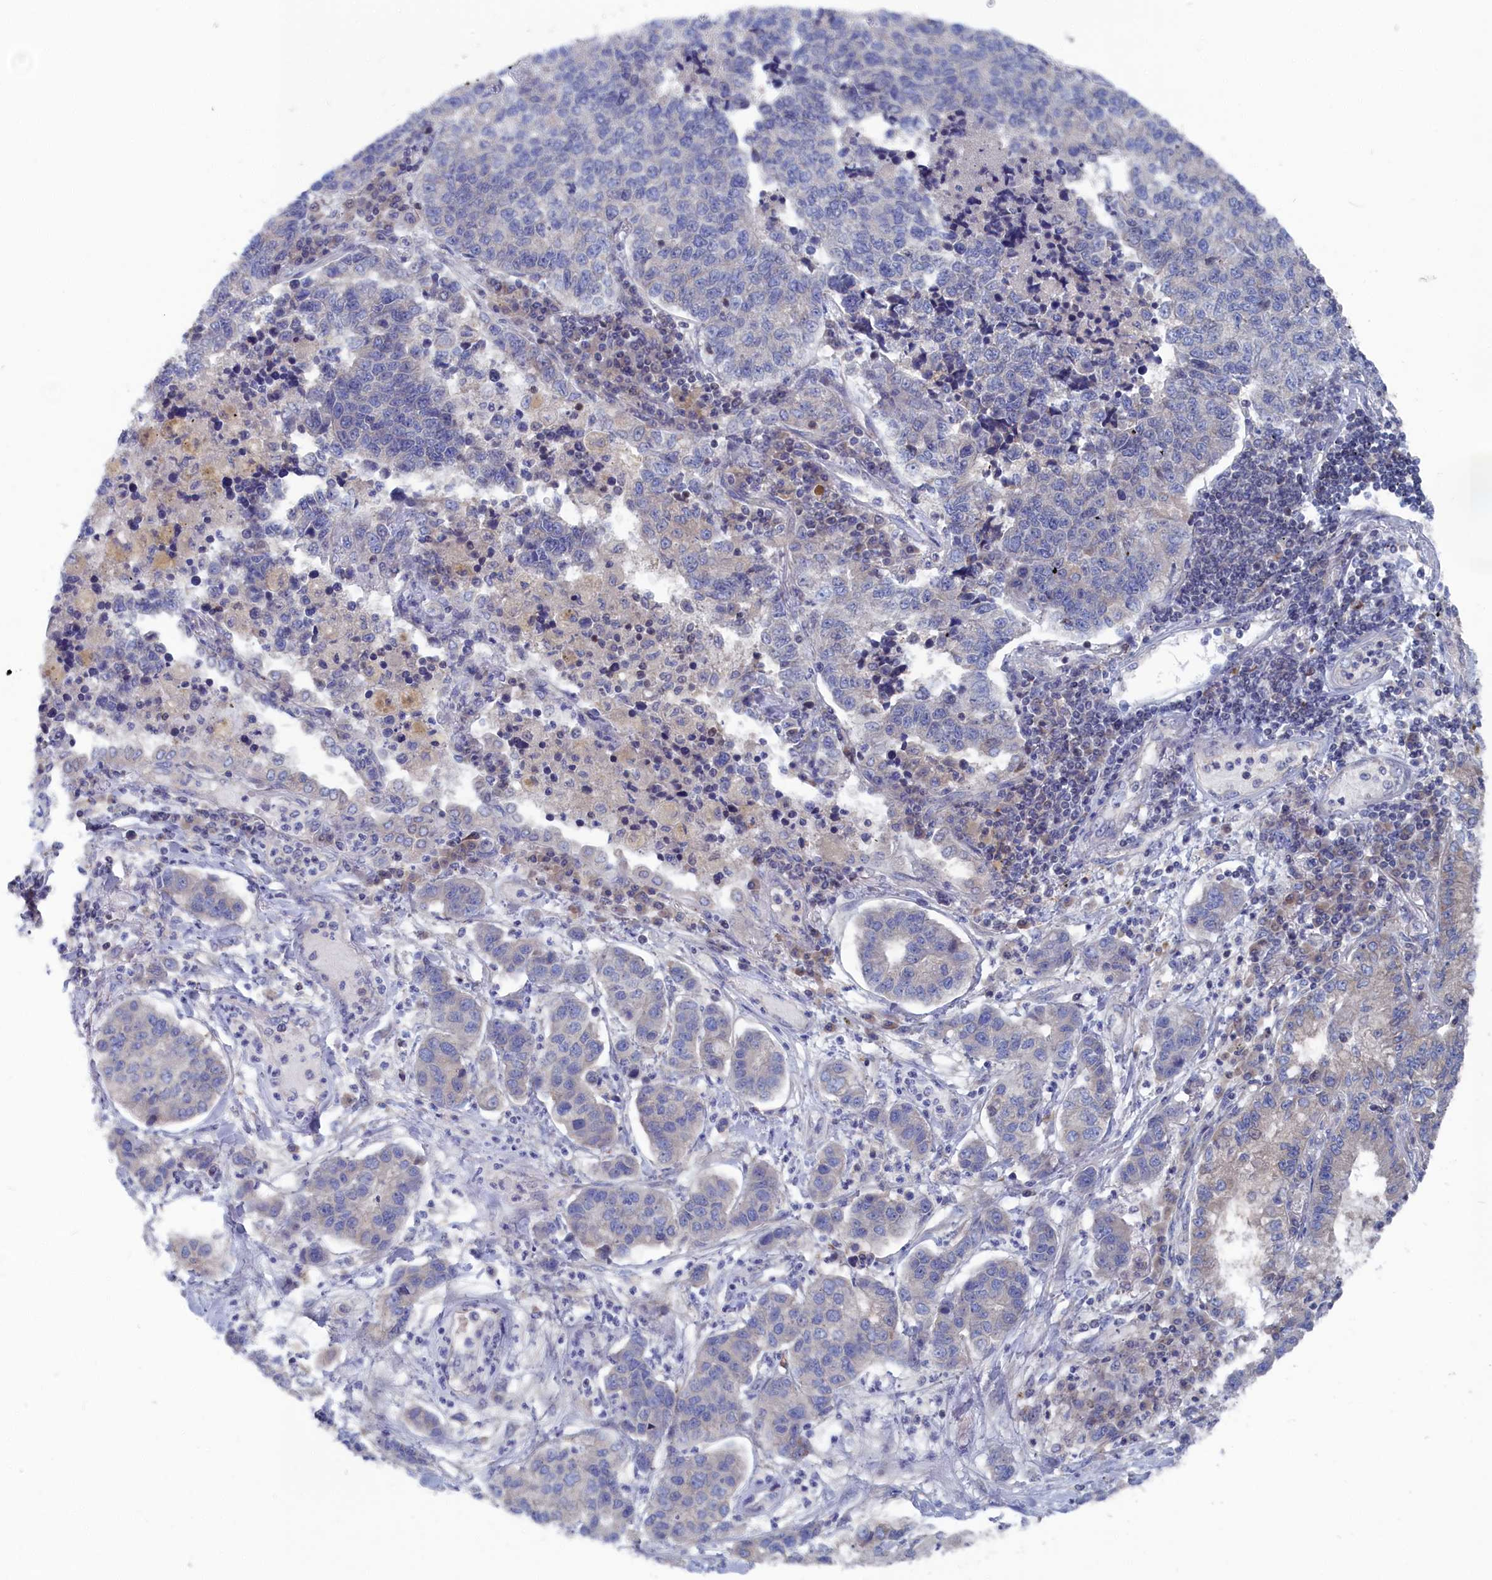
{"staining": {"intensity": "negative", "quantity": "none", "location": "none"}, "tissue": "lung cancer", "cell_type": "Tumor cells", "image_type": "cancer", "snomed": [{"axis": "morphology", "description": "Adenocarcinoma, NOS"}, {"axis": "topography", "description": "Lung"}], "caption": "The immunohistochemistry (IHC) micrograph has no significant staining in tumor cells of lung adenocarcinoma tissue.", "gene": "CEND1", "patient": {"sex": "male", "age": 49}}